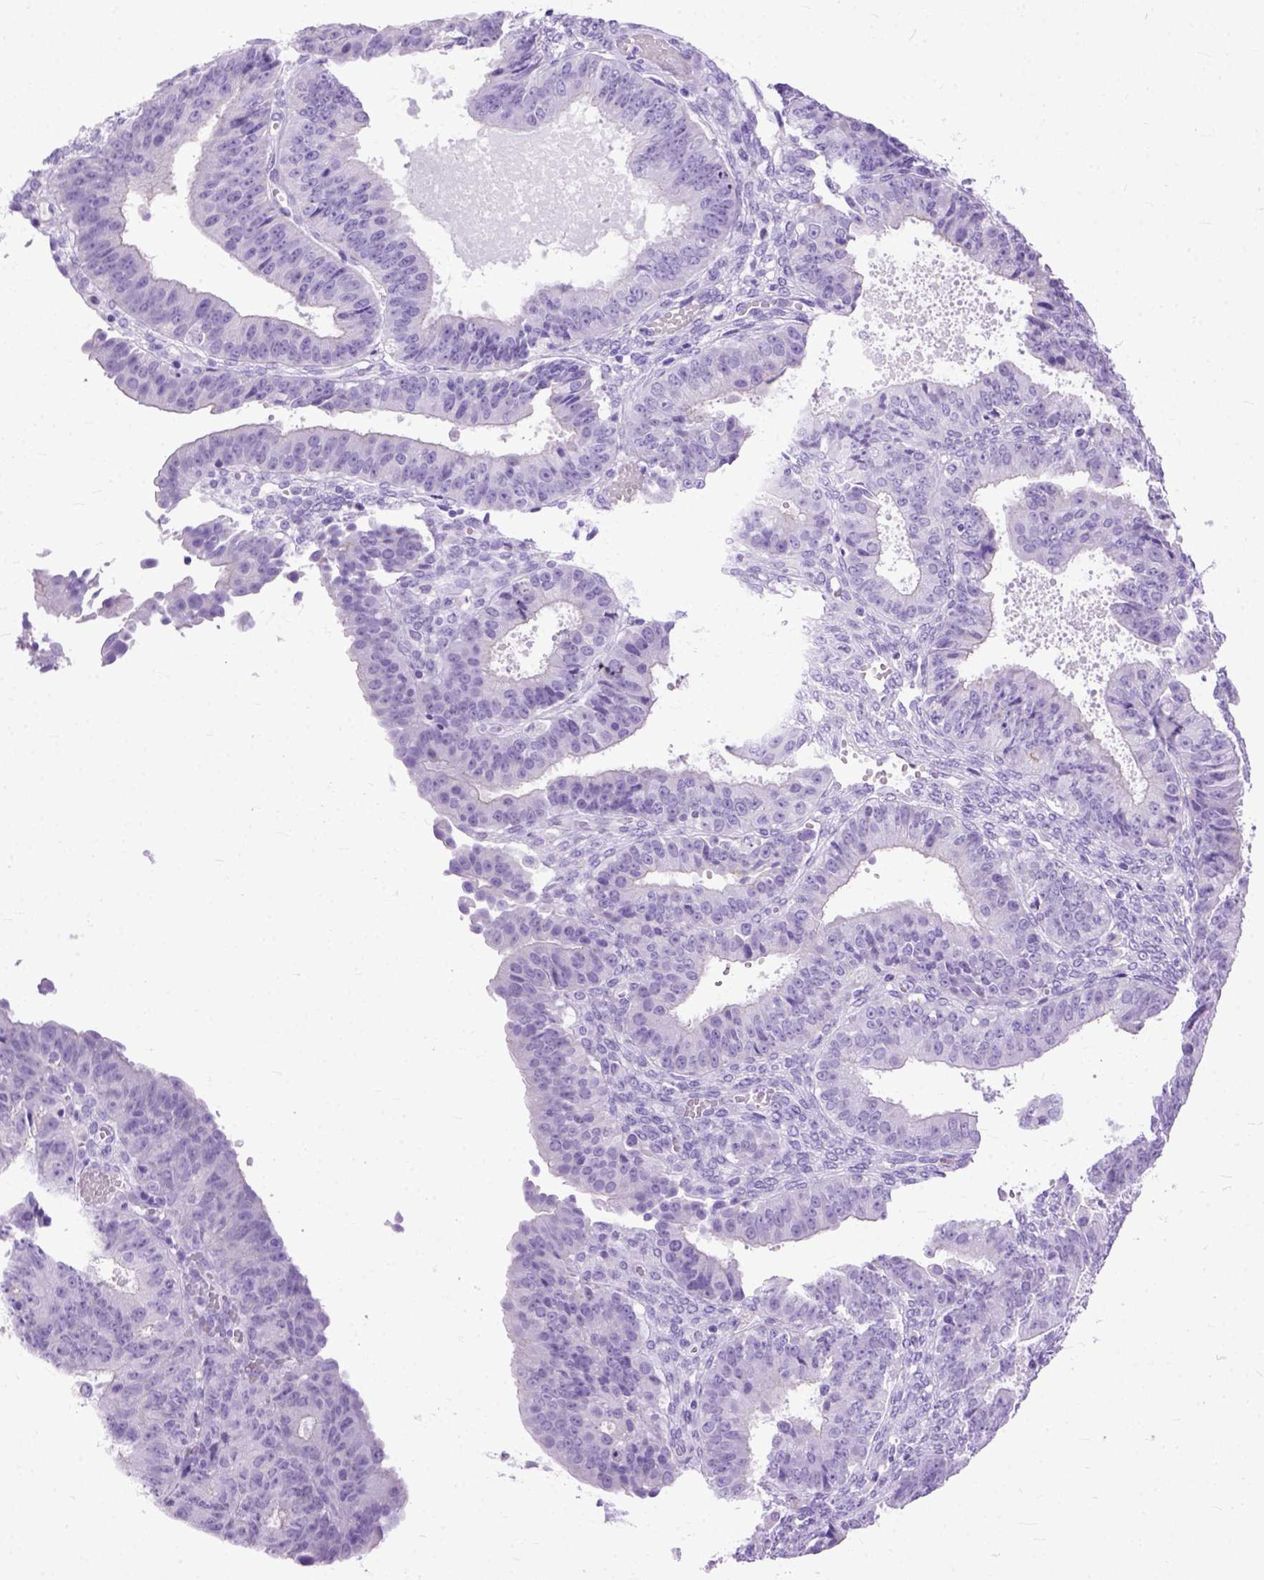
{"staining": {"intensity": "negative", "quantity": "none", "location": "none"}, "tissue": "ovarian cancer", "cell_type": "Tumor cells", "image_type": "cancer", "snomed": [{"axis": "morphology", "description": "Carcinoma, endometroid"}, {"axis": "topography", "description": "Ovary"}], "caption": "The micrograph displays no staining of tumor cells in ovarian cancer. (Immunohistochemistry (ihc), brightfield microscopy, high magnification).", "gene": "GNGT1", "patient": {"sex": "female", "age": 42}}